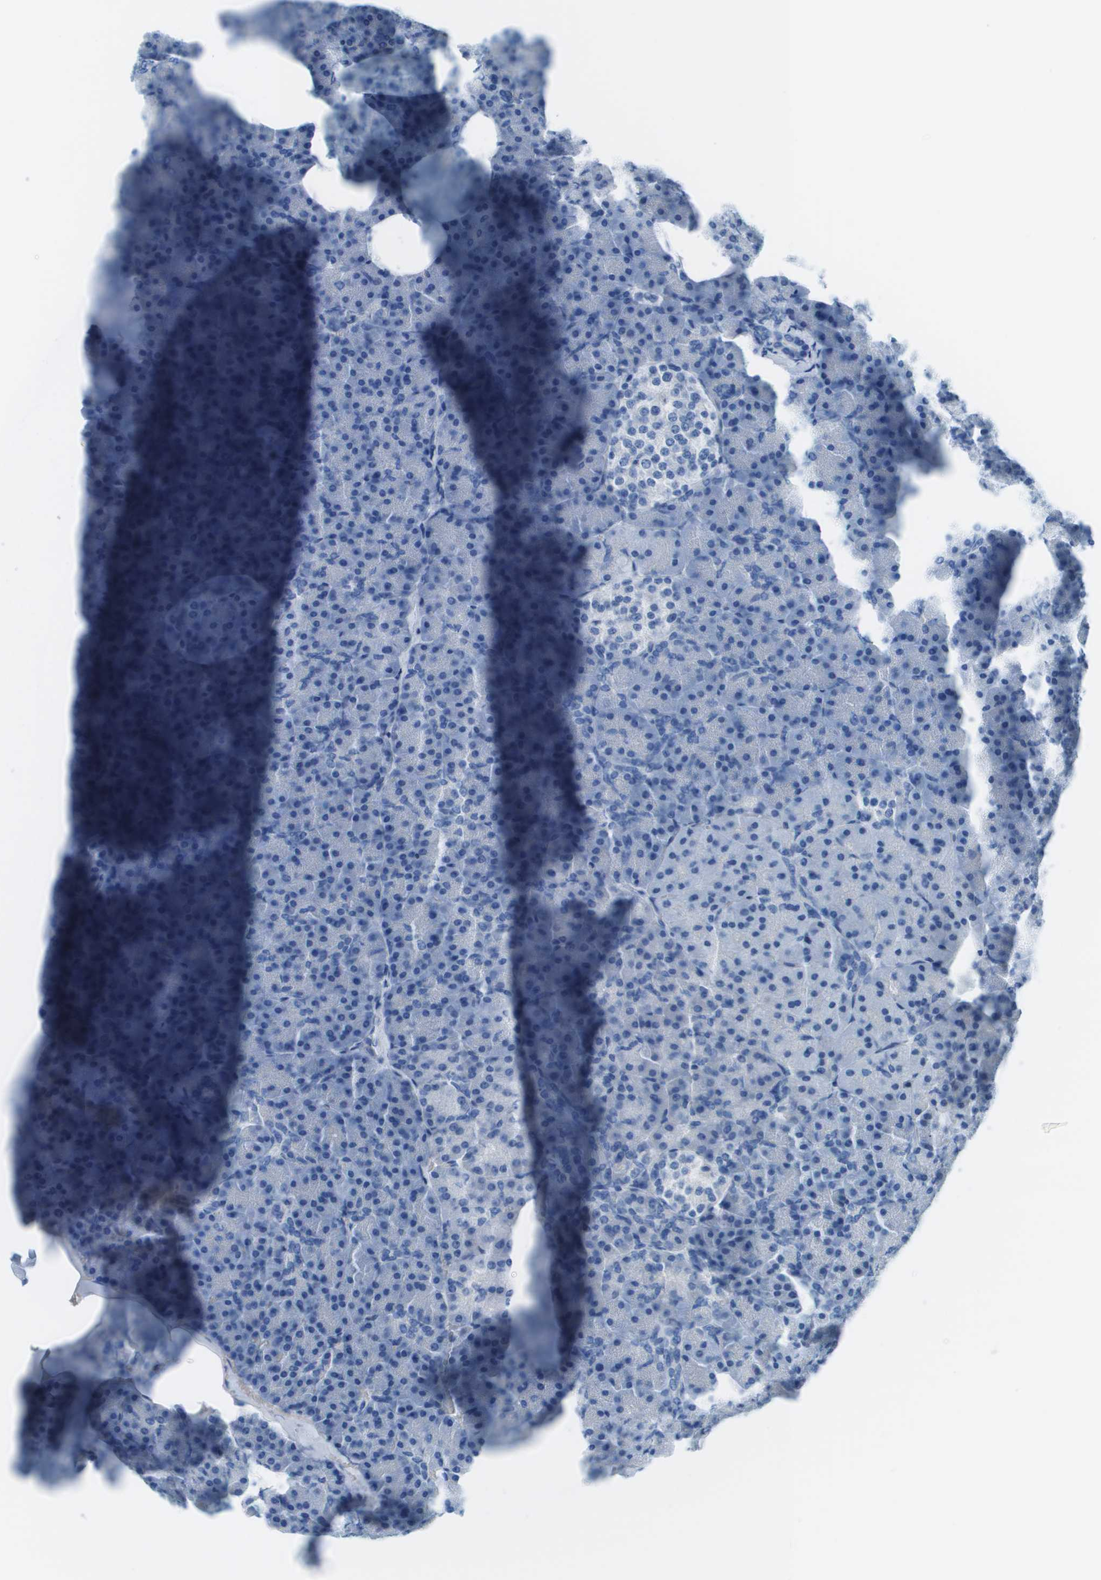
{"staining": {"intensity": "negative", "quantity": "none", "location": "none"}, "tissue": "pancreas", "cell_type": "Exocrine glandular cells", "image_type": "normal", "snomed": [{"axis": "morphology", "description": "Normal tissue, NOS"}, {"axis": "topography", "description": "Pancreas"}], "caption": "IHC histopathology image of unremarkable pancreas: pancreas stained with DAB demonstrates no significant protein positivity in exocrine glandular cells.", "gene": "CDHR2", "patient": {"sex": "female", "age": 35}}